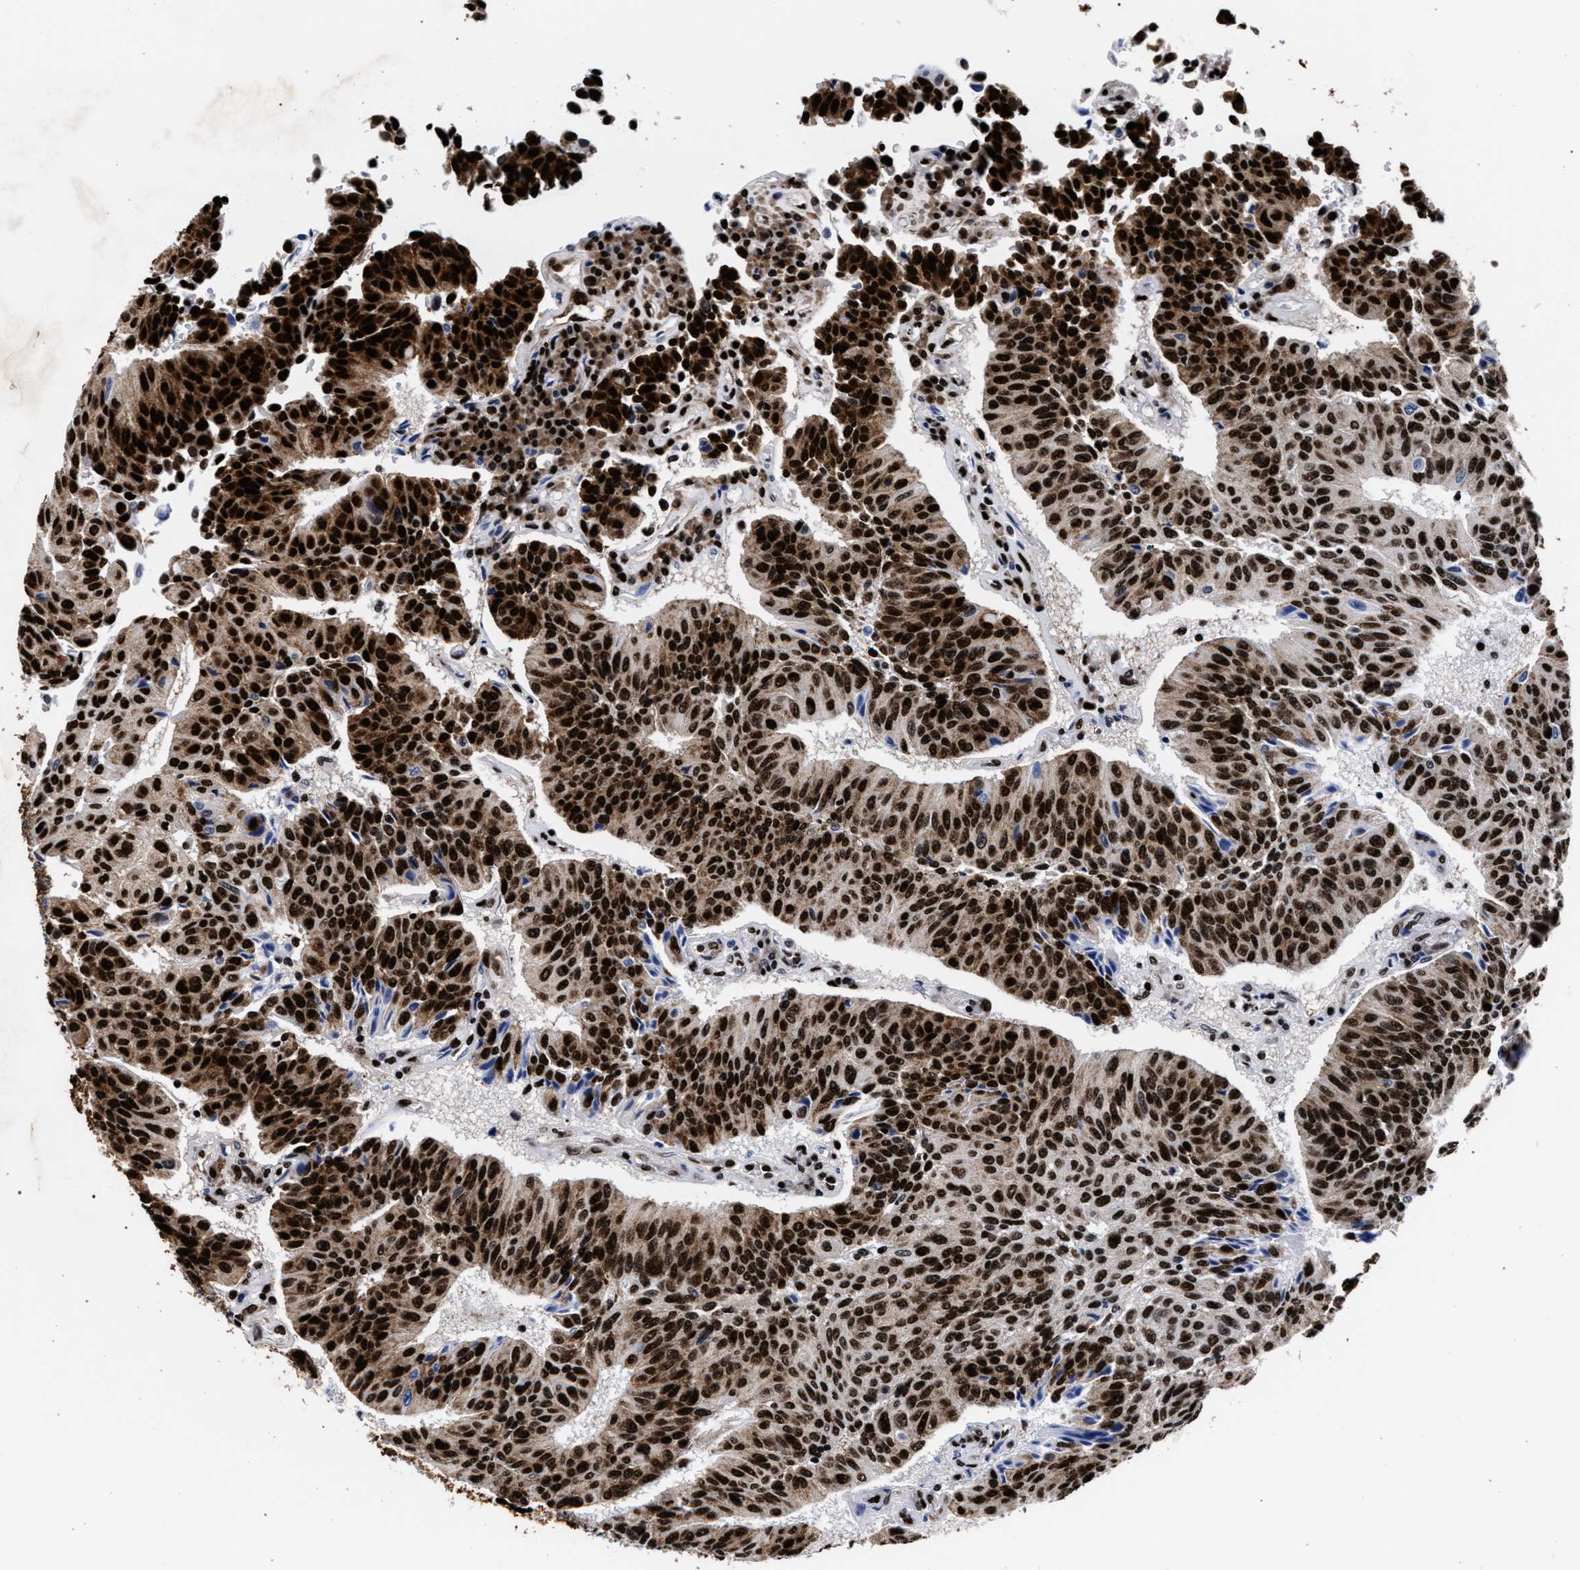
{"staining": {"intensity": "strong", "quantity": ">75%", "location": "cytoplasmic/membranous,nuclear"}, "tissue": "urothelial cancer", "cell_type": "Tumor cells", "image_type": "cancer", "snomed": [{"axis": "morphology", "description": "Urothelial carcinoma, High grade"}, {"axis": "topography", "description": "Urinary bladder"}], "caption": "Urothelial carcinoma (high-grade) stained for a protein displays strong cytoplasmic/membranous and nuclear positivity in tumor cells. (DAB IHC, brown staining for protein, blue staining for nuclei).", "gene": "HNRNPA1", "patient": {"sex": "male", "age": 66}}